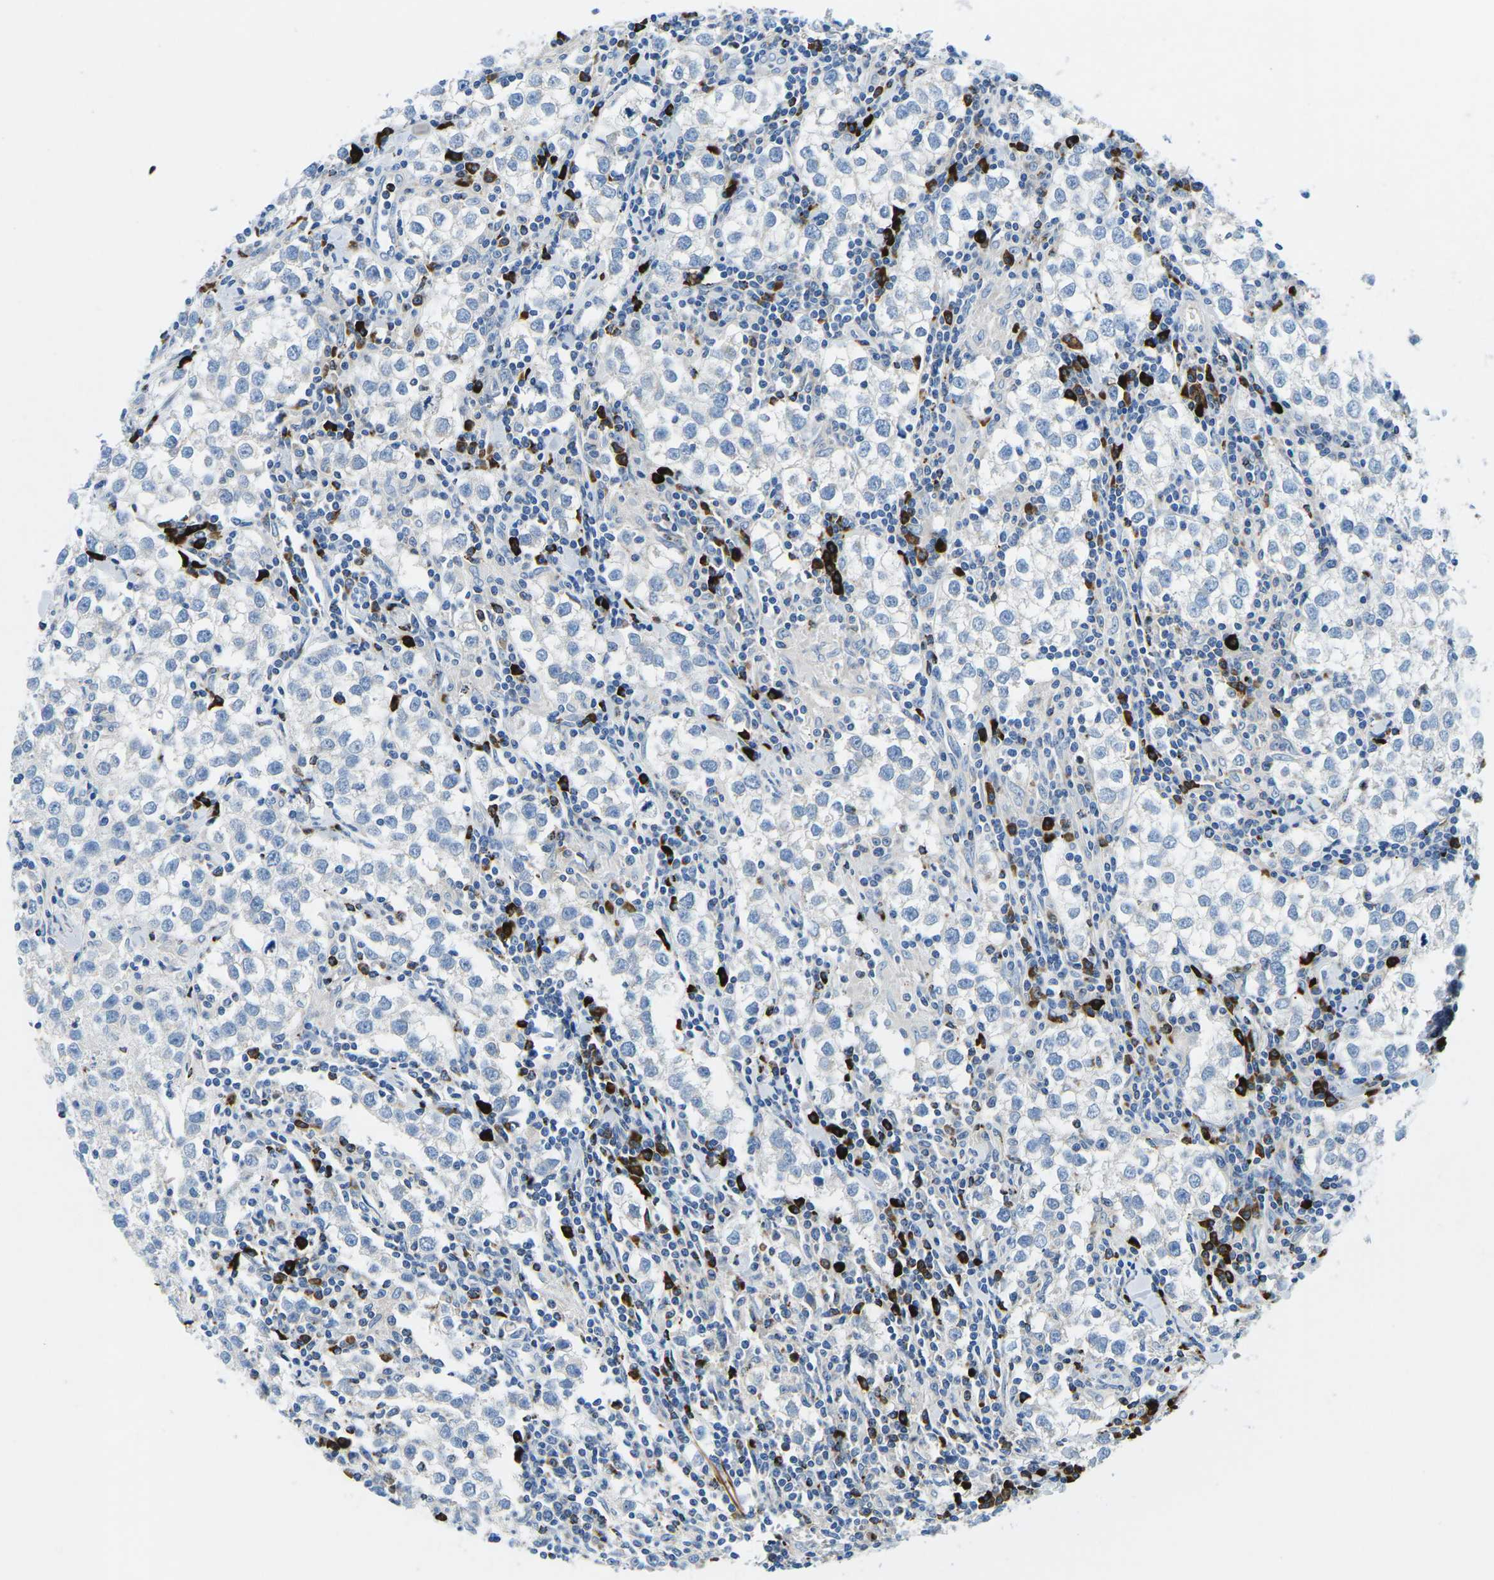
{"staining": {"intensity": "negative", "quantity": "none", "location": "none"}, "tissue": "testis cancer", "cell_type": "Tumor cells", "image_type": "cancer", "snomed": [{"axis": "morphology", "description": "Seminoma, NOS"}, {"axis": "morphology", "description": "Carcinoma, Embryonal, NOS"}, {"axis": "topography", "description": "Testis"}], "caption": "Immunohistochemical staining of human testis seminoma exhibits no significant expression in tumor cells.", "gene": "MC4R", "patient": {"sex": "male", "age": 36}}